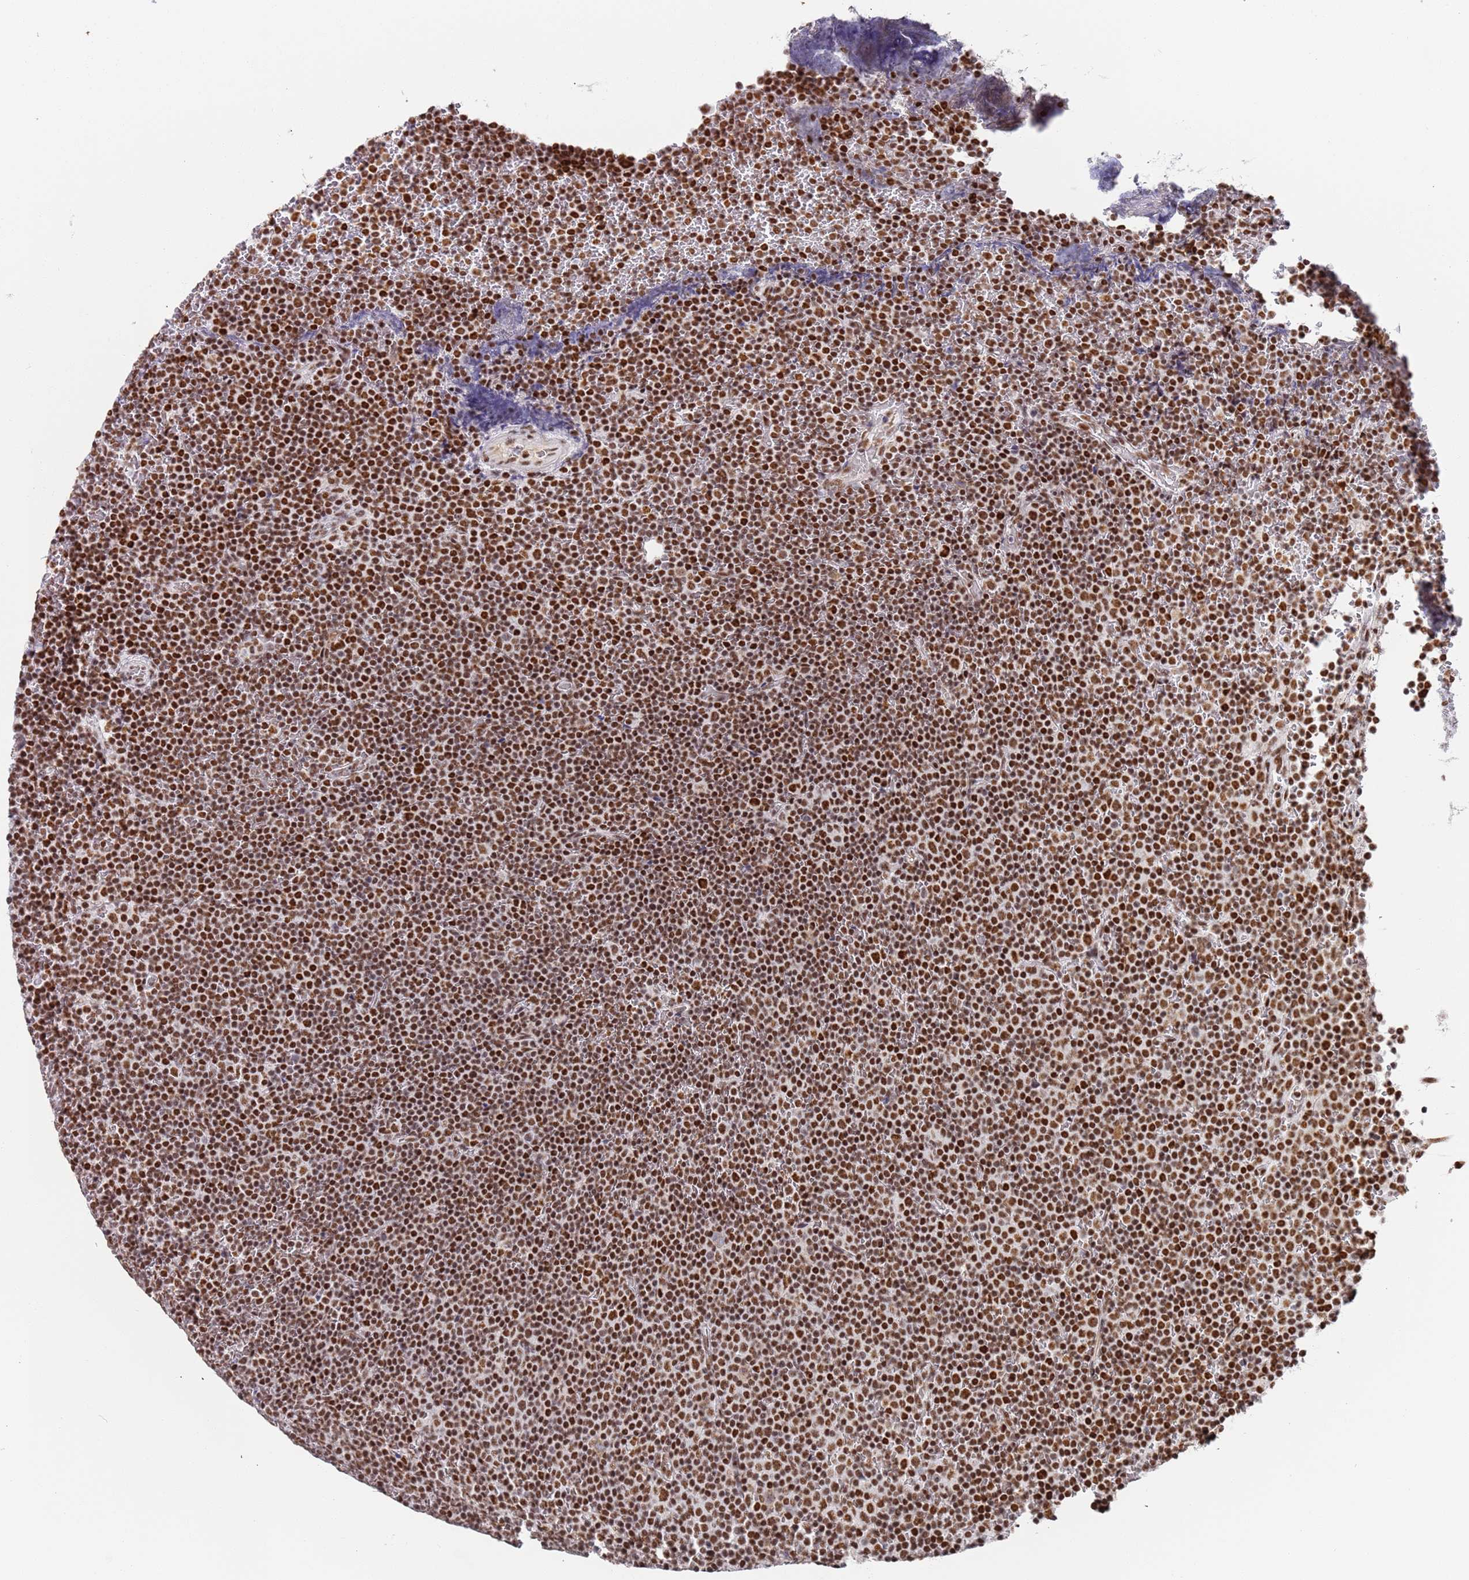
{"staining": {"intensity": "strong", "quantity": ">75%", "location": "nuclear"}, "tissue": "lymphoma", "cell_type": "Tumor cells", "image_type": "cancer", "snomed": [{"axis": "morphology", "description": "Malignant lymphoma, non-Hodgkin's type, Low grade"}, {"axis": "topography", "description": "Lymph node"}], "caption": "Lymphoma stained with DAB (3,3'-diaminobenzidine) immunohistochemistry displays high levels of strong nuclear positivity in approximately >75% of tumor cells.", "gene": "AKAP8L", "patient": {"sex": "female", "age": 67}}